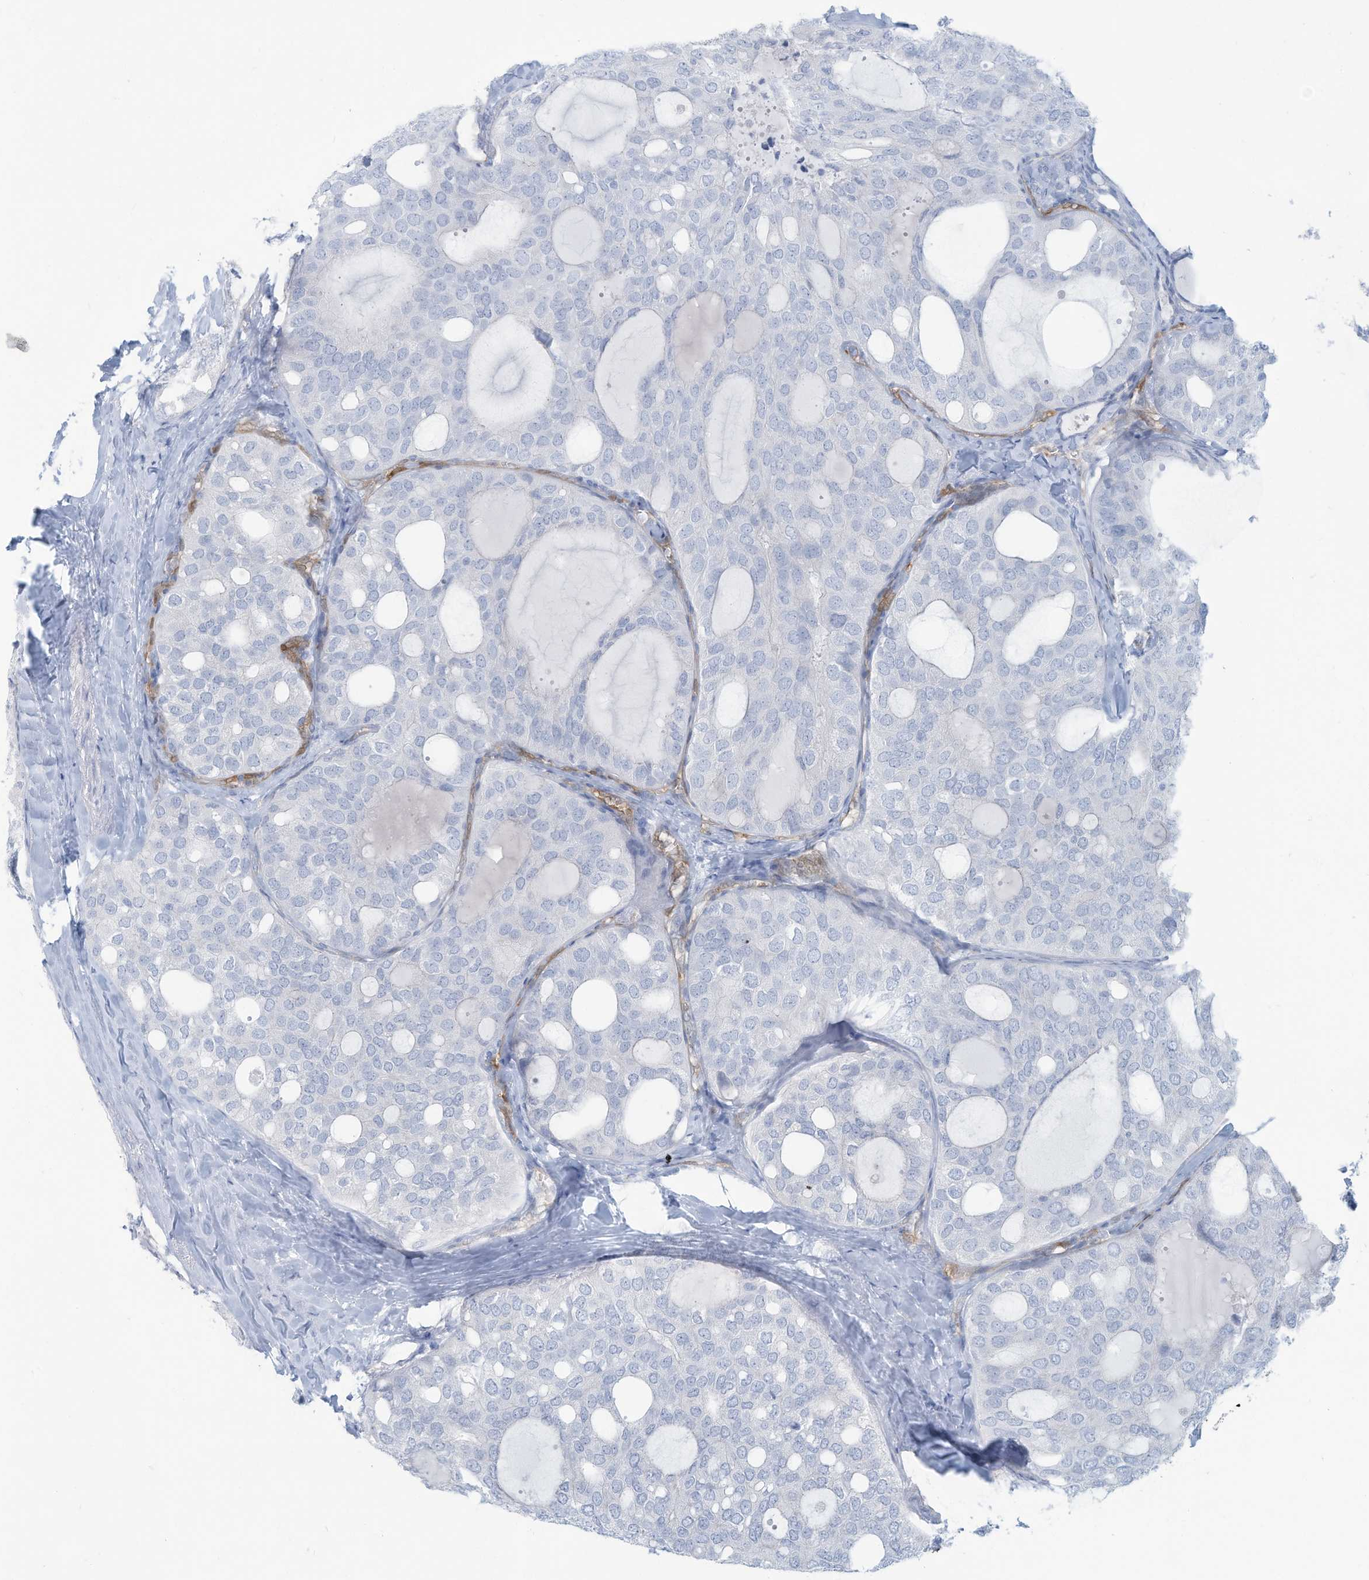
{"staining": {"intensity": "negative", "quantity": "none", "location": "none"}, "tissue": "thyroid cancer", "cell_type": "Tumor cells", "image_type": "cancer", "snomed": [{"axis": "morphology", "description": "Follicular adenoma carcinoma, NOS"}, {"axis": "topography", "description": "Thyroid gland"}], "caption": "Histopathology image shows no significant protein expression in tumor cells of thyroid follicular adenoma carcinoma.", "gene": "ERI2", "patient": {"sex": "male", "age": 75}}